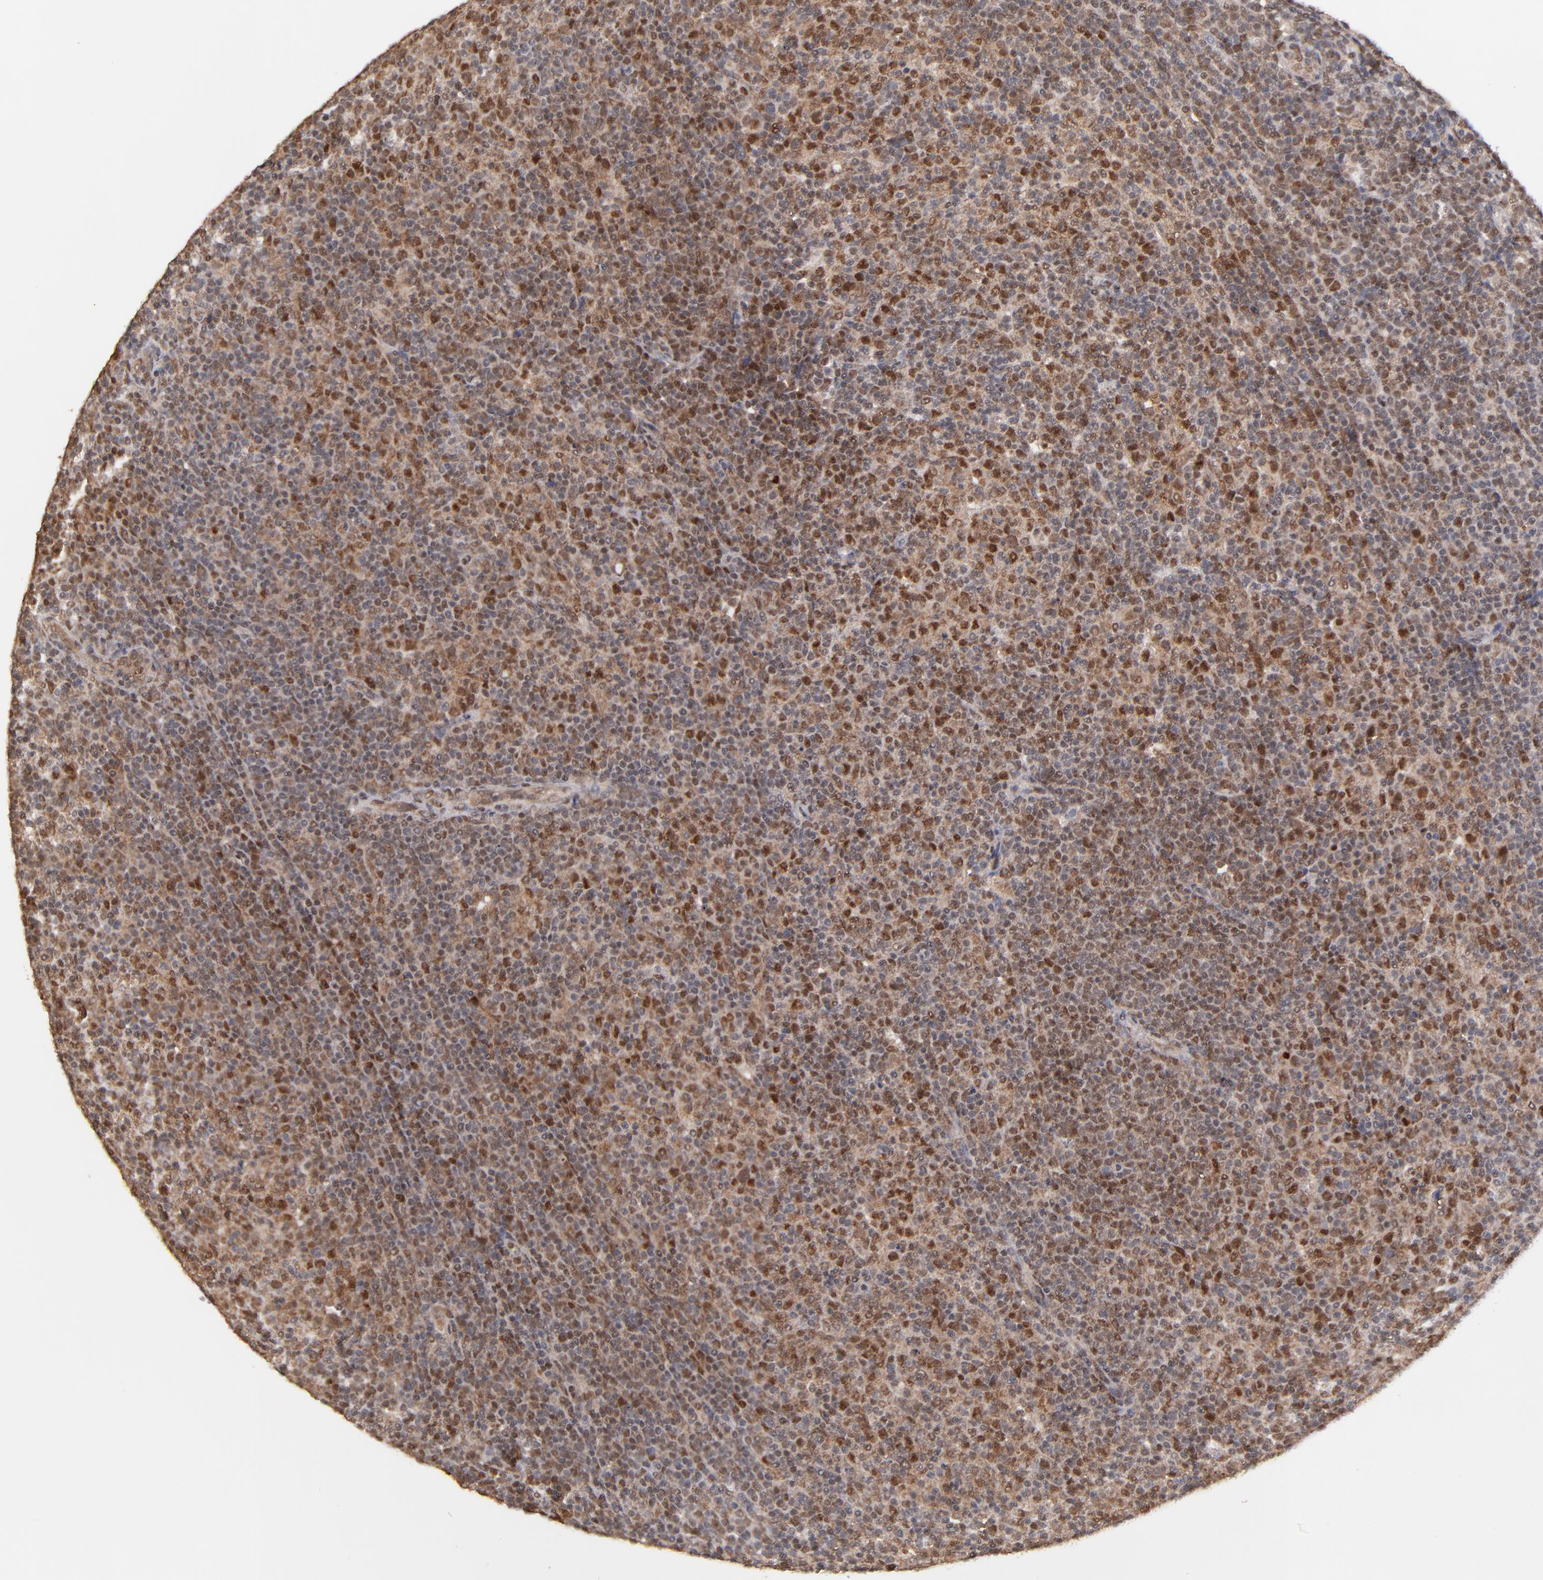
{"staining": {"intensity": "moderate", "quantity": "25%-75%", "location": "nuclear"}, "tissue": "lymphoma", "cell_type": "Tumor cells", "image_type": "cancer", "snomed": [{"axis": "morphology", "description": "Malignant lymphoma, non-Hodgkin's type, Low grade"}, {"axis": "topography", "description": "Lymph node"}], "caption": "Lymphoma was stained to show a protein in brown. There is medium levels of moderate nuclear positivity in approximately 25%-75% of tumor cells.", "gene": "EAPP", "patient": {"sex": "male", "age": 70}}